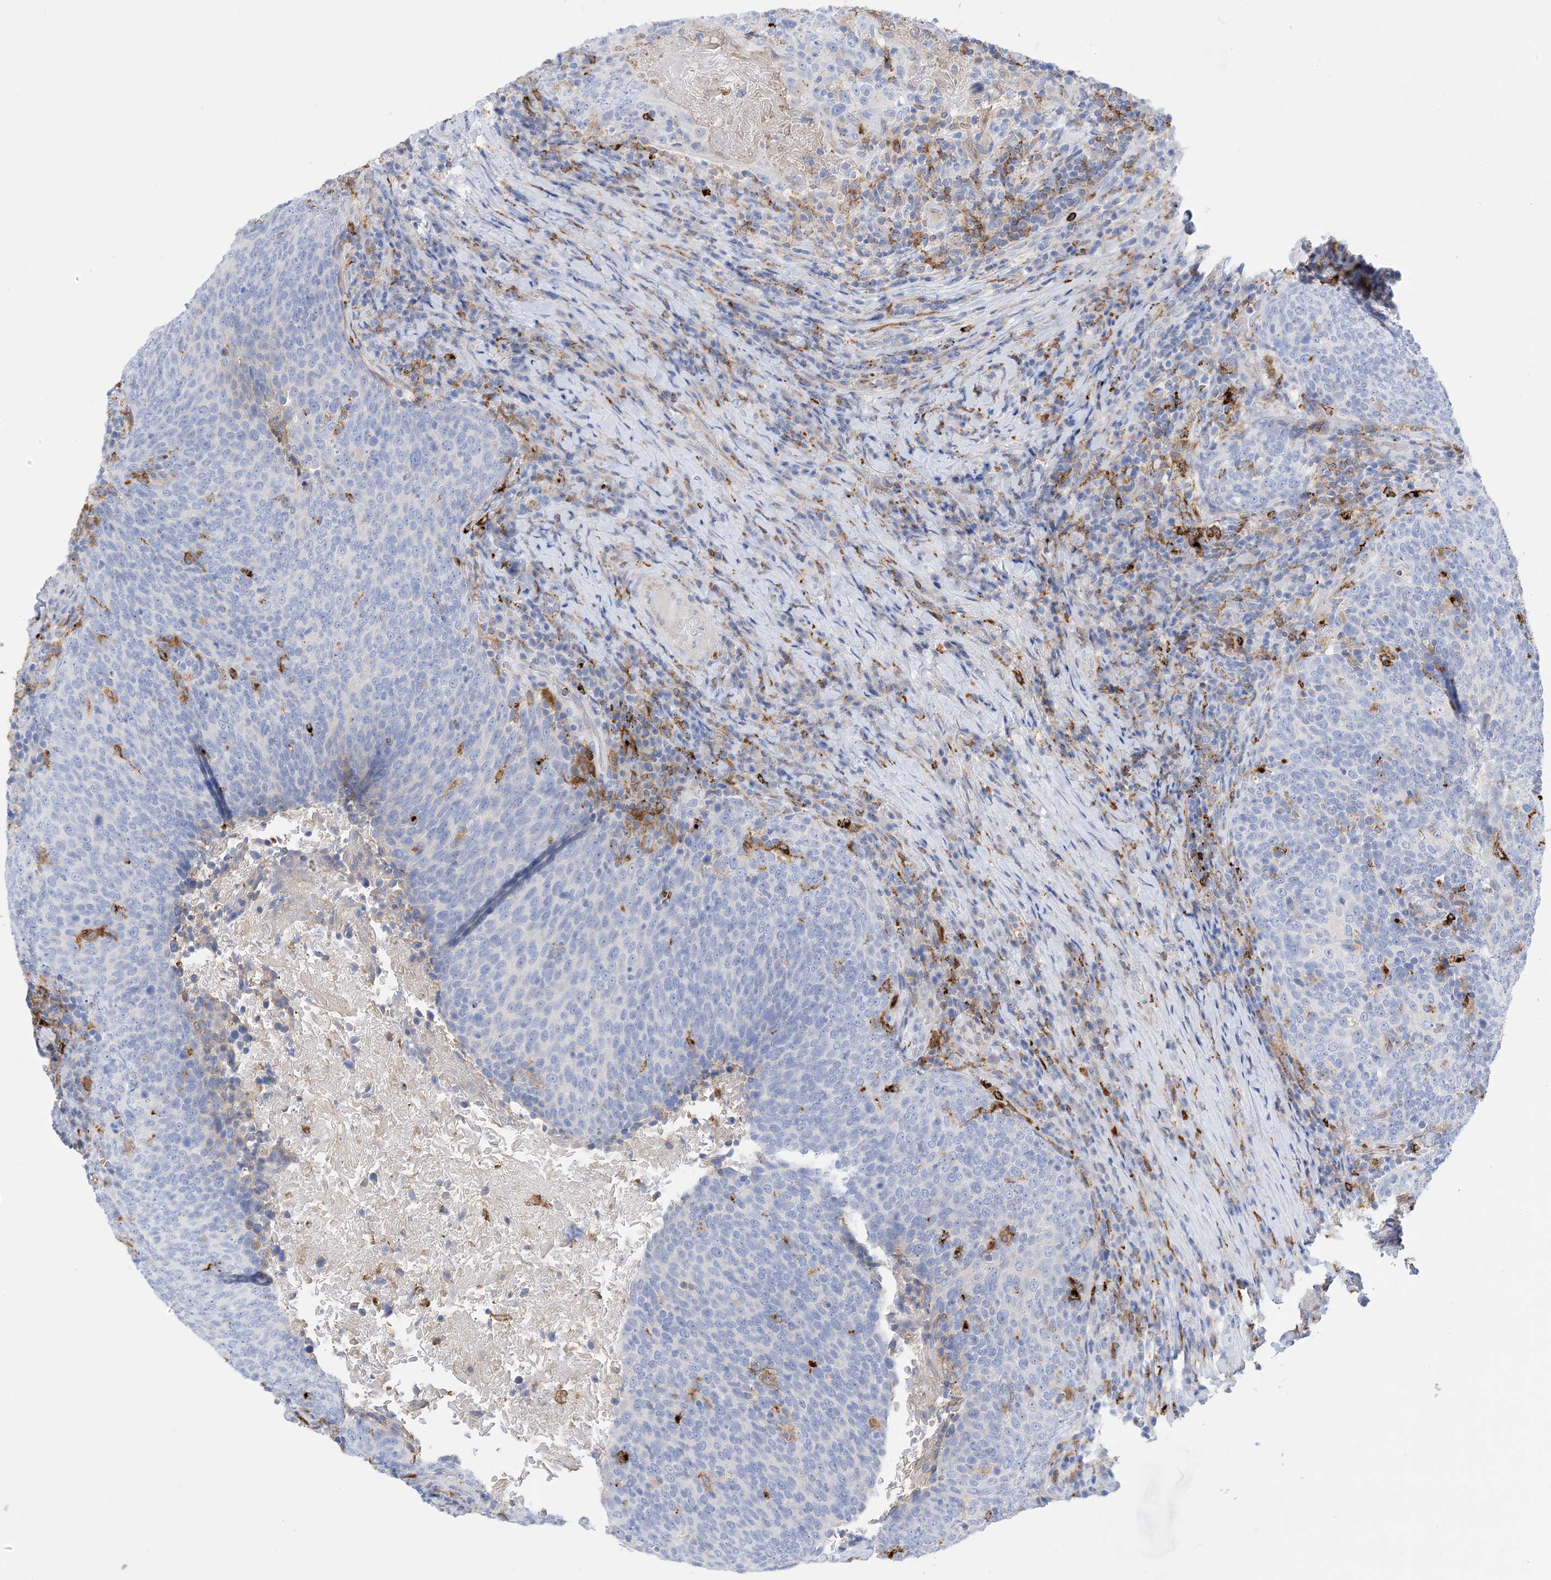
{"staining": {"intensity": "negative", "quantity": "none", "location": "none"}, "tissue": "head and neck cancer", "cell_type": "Tumor cells", "image_type": "cancer", "snomed": [{"axis": "morphology", "description": "Squamous cell carcinoma, NOS"}, {"axis": "morphology", "description": "Squamous cell carcinoma, metastatic, NOS"}, {"axis": "topography", "description": "Lymph node"}, {"axis": "topography", "description": "Head-Neck"}], "caption": "Human head and neck squamous cell carcinoma stained for a protein using immunohistochemistry exhibits no staining in tumor cells.", "gene": "DPH3", "patient": {"sex": "male", "age": 62}}